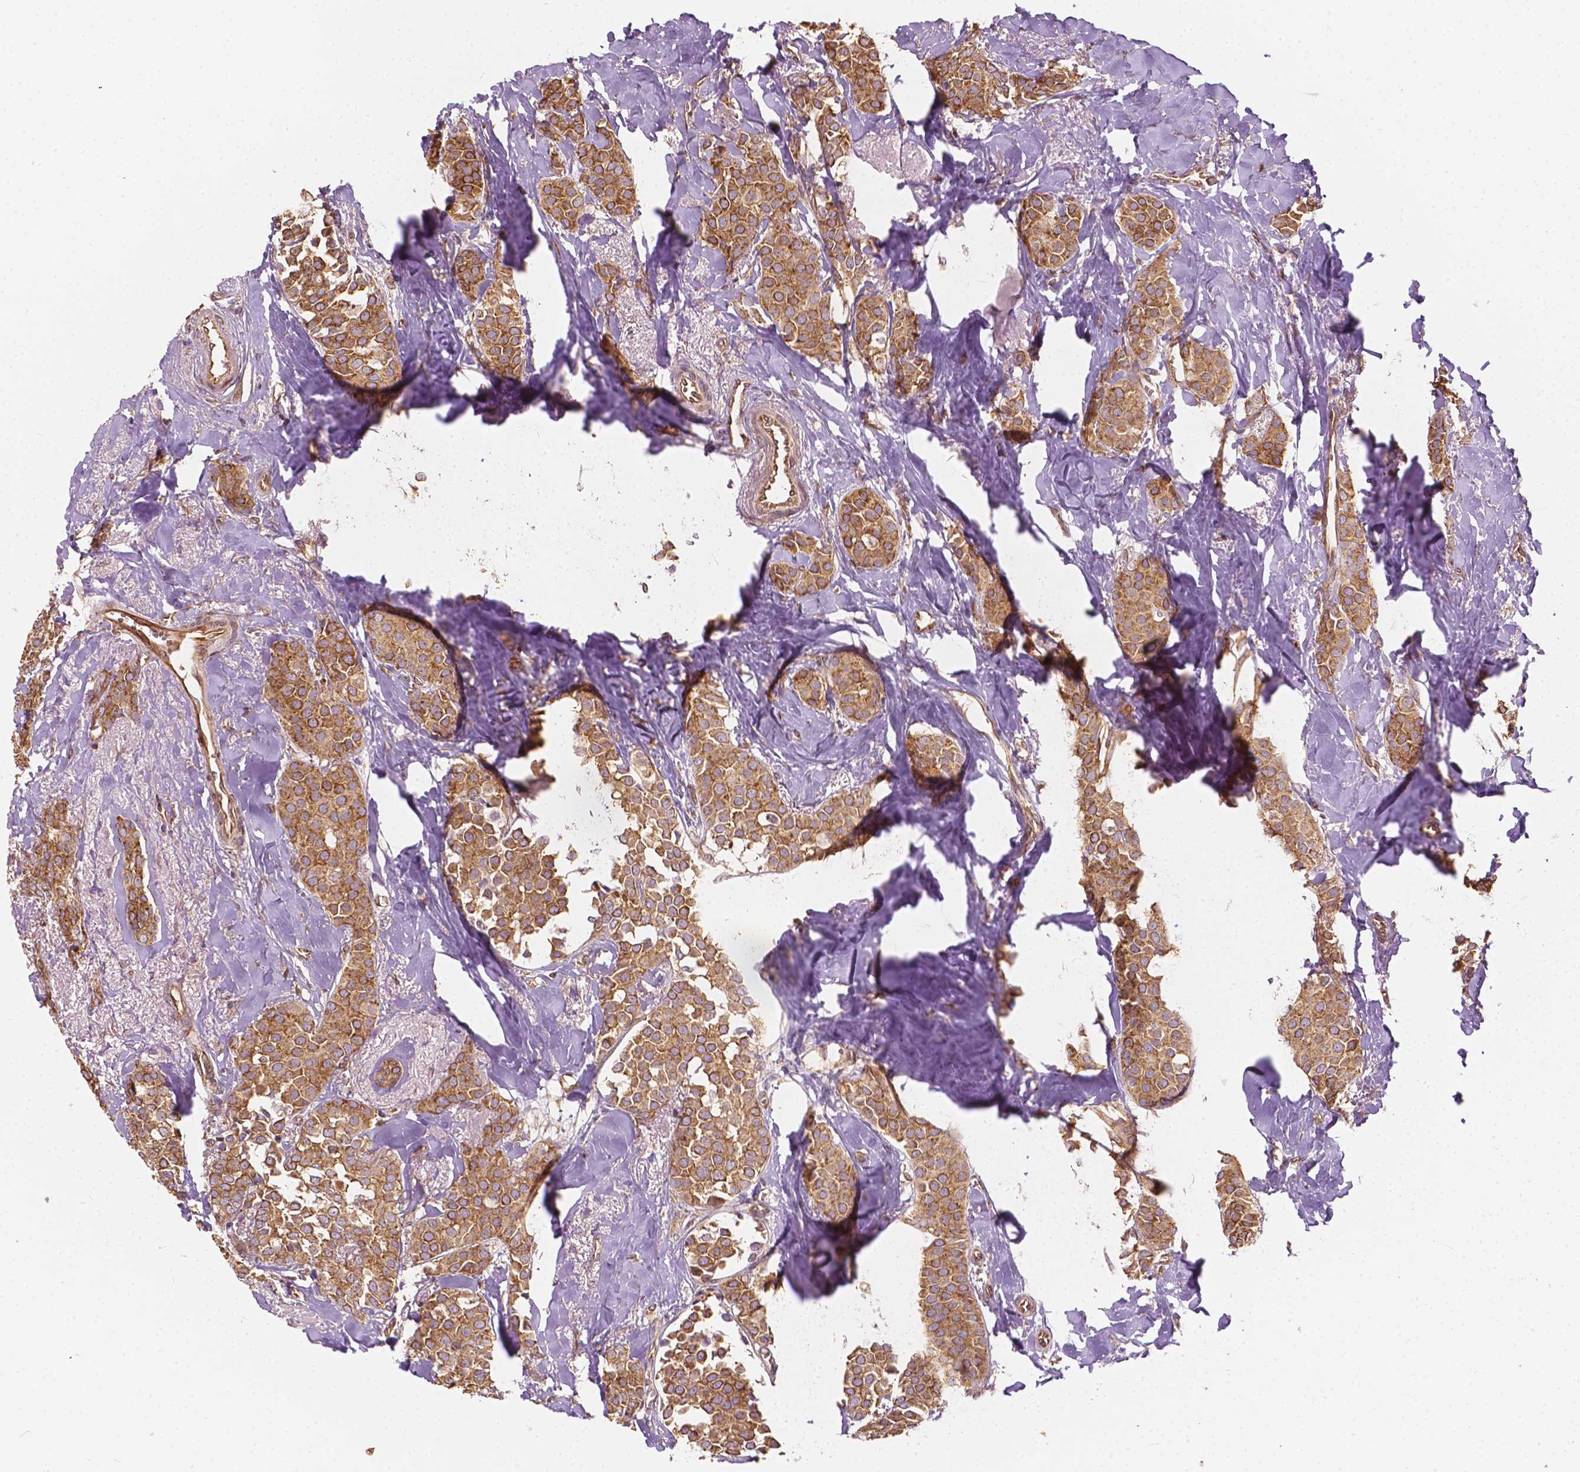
{"staining": {"intensity": "moderate", "quantity": ">75%", "location": "cytoplasmic/membranous"}, "tissue": "breast cancer", "cell_type": "Tumor cells", "image_type": "cancer", "snomed": [{"axis": "morphology", "description": "Duct carcinoma"}, {"axis": "topography", "description": "Breast"}], "caption": "Breast cancer was stained to show a protein in brown. There is medium levels of moderate cytoplasmic/membranous expression in about >75% of tumor cells. (DAB IHC, brown staining for protein, blue staining for nuclei).", "gene": "G3BP1", "patient": {"sex": "female", "age": 79}}